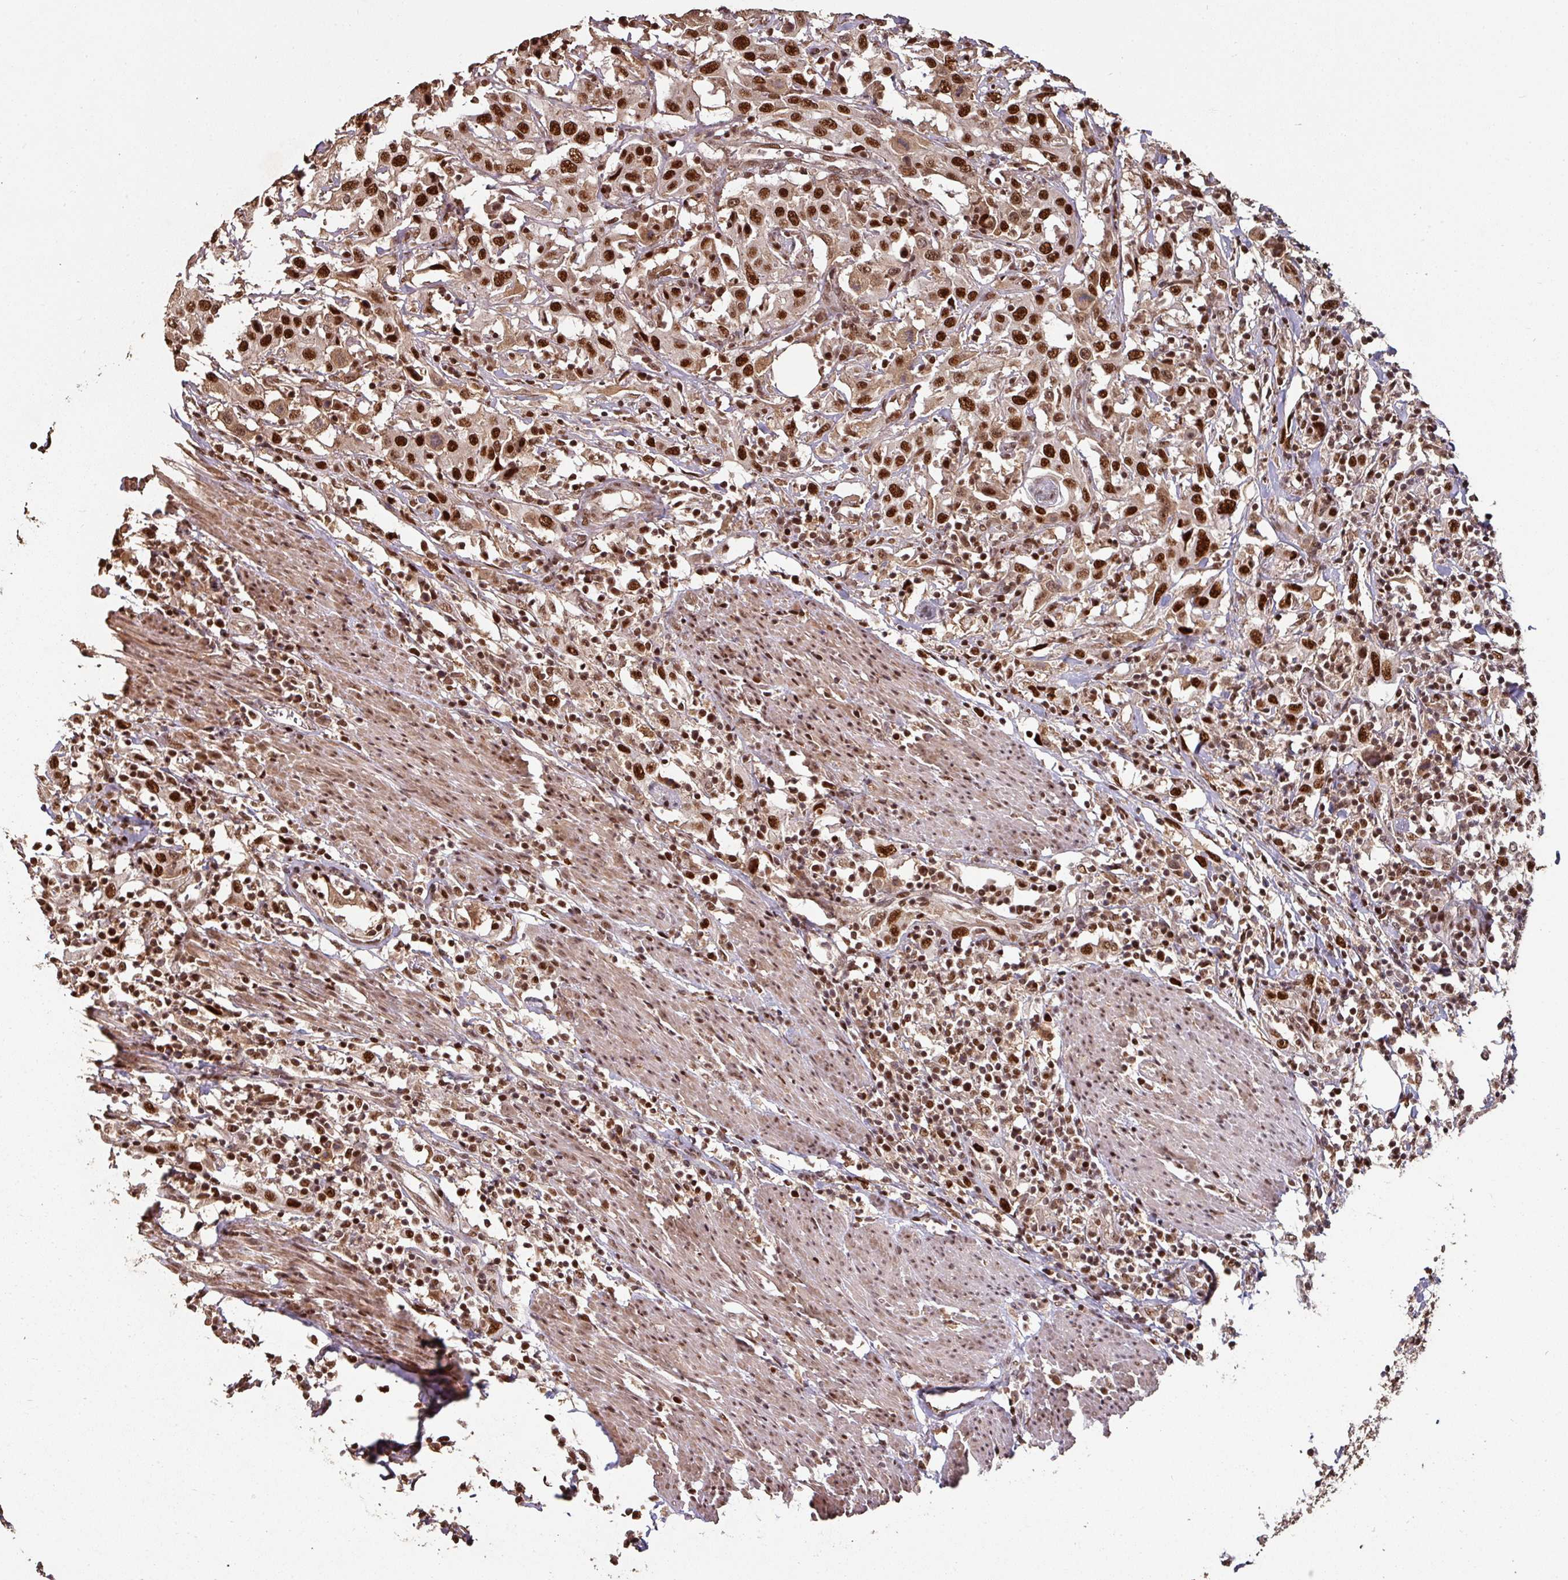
{"staining": {"intensity": "strong", "quantity": ">75%", "location": "nuclear"}, "tissue": "urothelial cancer", "cell_type": "Tumor cells", "image_type": "cancer", "snomed": [{"axis": "morphology", "description": "Urothelial carcinoma, High grade"}, {"axis": "topography", "description": "Urinary bladder"}], "caption": "Brown immunohistochemical staining in human urothelial carcinoma (high-grade) exhibits strong nuclear positivity in approximately >75% of tumor cells.", "gene": "POLD1", "patient": {"sex": "male", "age": 61}}